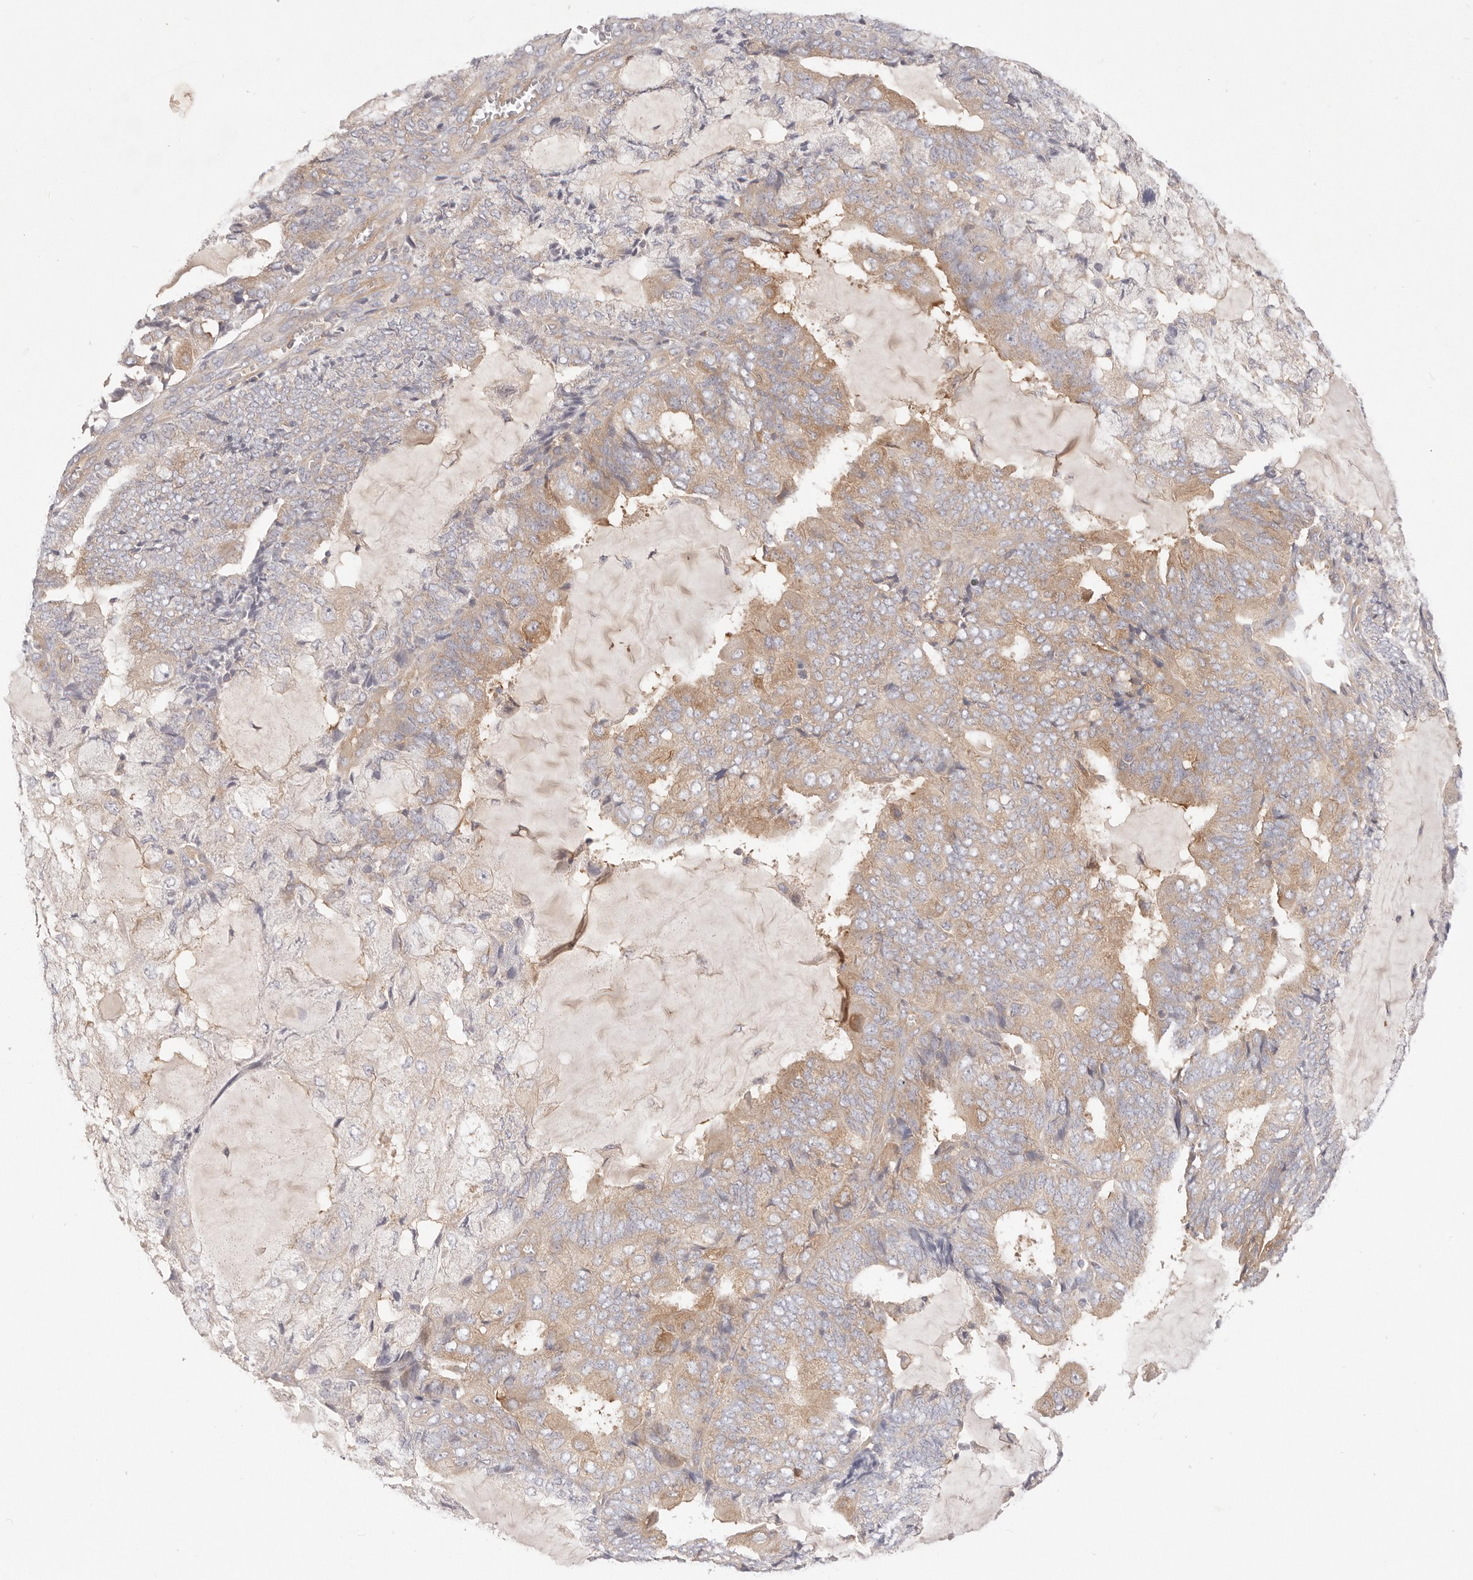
{"staining": {"intensity": "moderate", "quantity": "25%-75%", "location": "cytoplasmic/membranous"}, "tissue": "endometrial cancer", "cell_type": "Tumor cells", "image_type": "cancer", "snomed": [{"axis": "morphology", "description": "Adenocarcinoma, NOS"}, {"axis": "topography", "description": "Endometrium"}], "caption": "Tumor cells demonstrate medium levels of moderate cytoplasmic/membranous staining in approximately 25%-75% of cells in endometrial cancer (adenocarcinoma). The protein of interest is shown in brown color, while the nuclei are stained blue.", "gene": "KCMF1", "patient": {"sex": "female", "age": 81}}